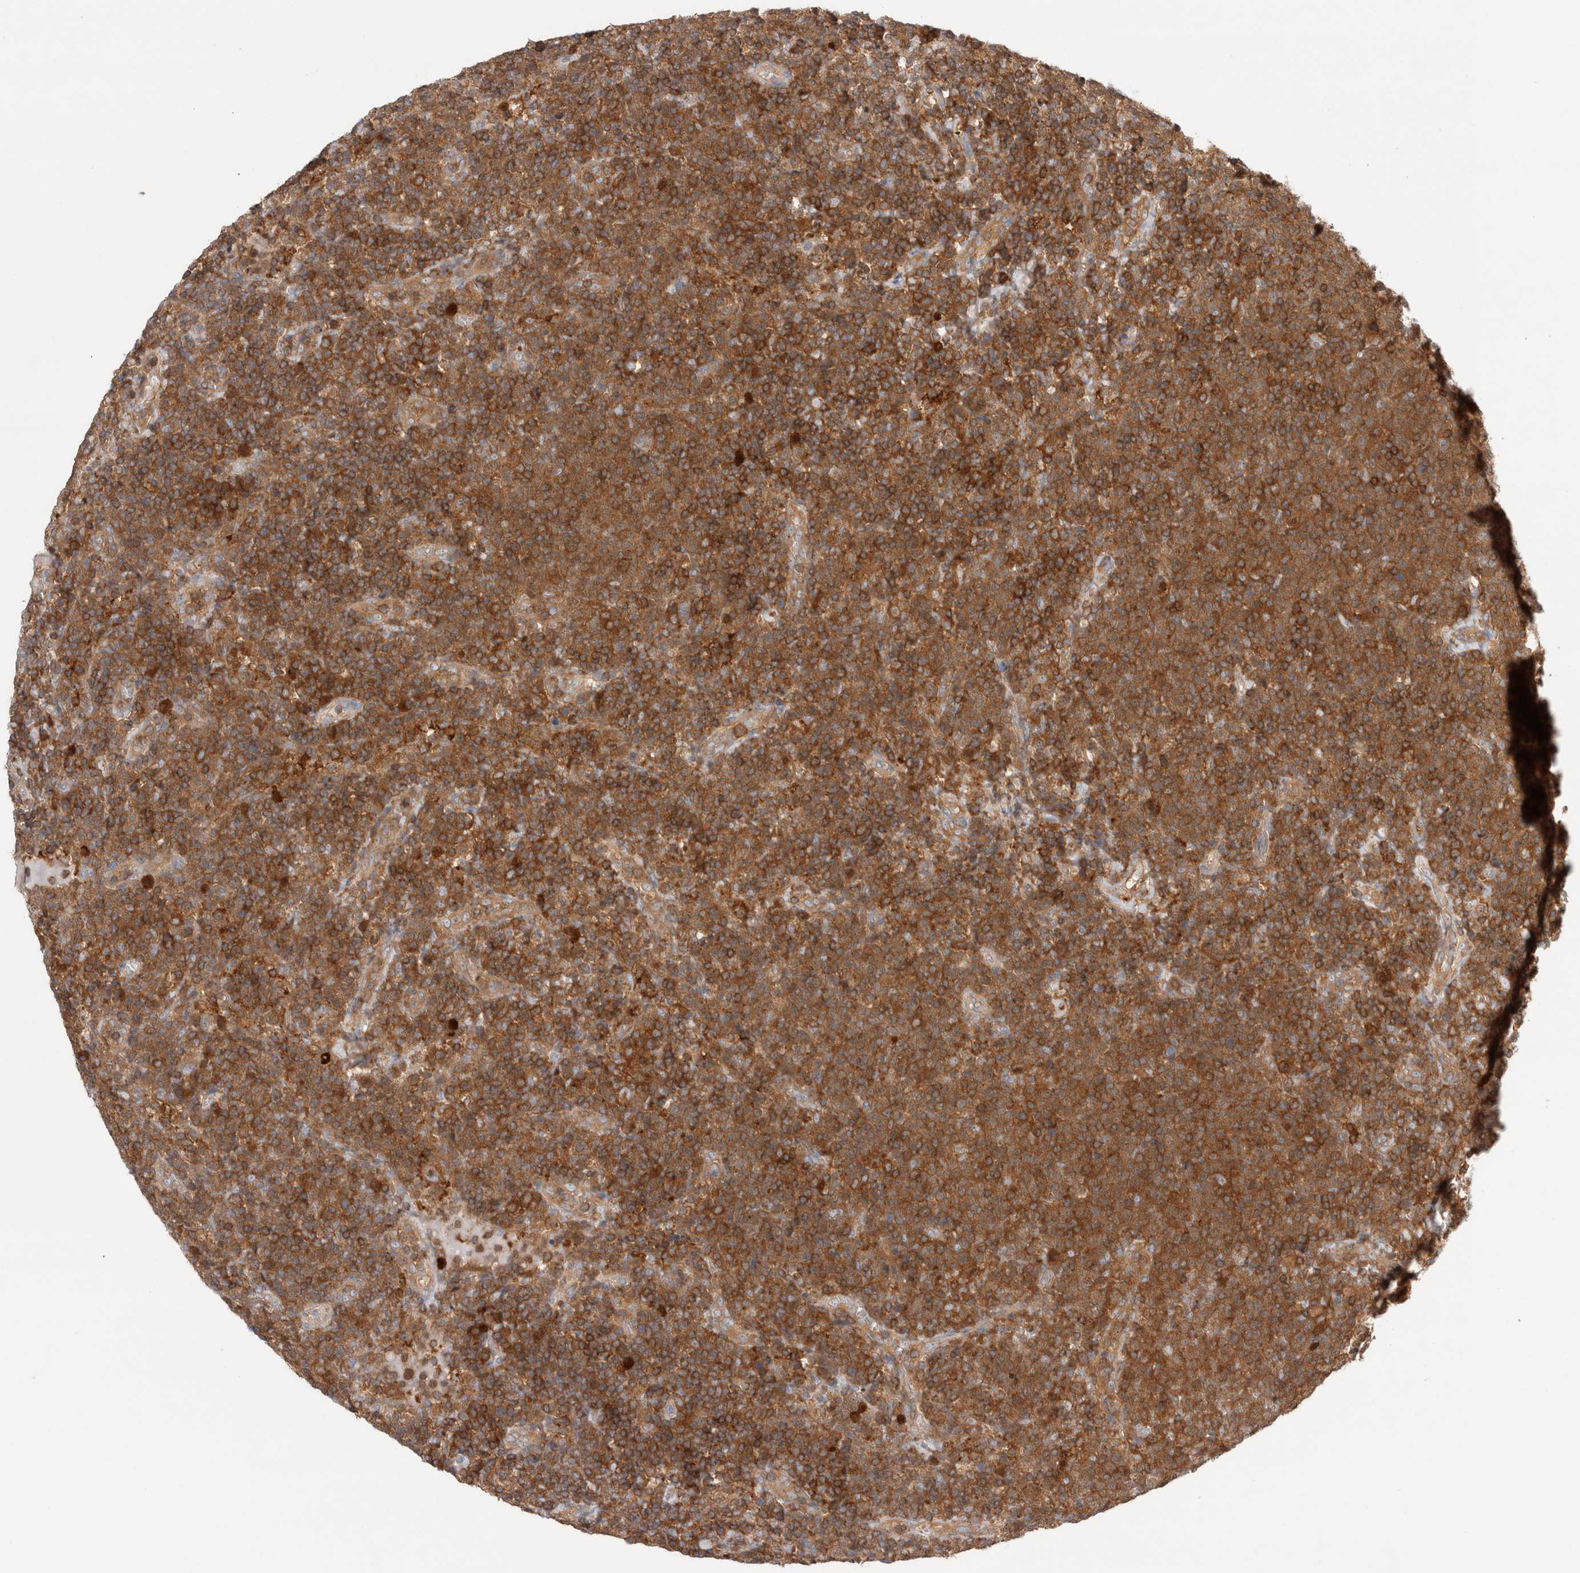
{"staining": {"intensity": "strong", "quantity": ">75%", "location": "cytoplasmic/membranous"}, "tissue": "lymphoma", "cell_type": "Tumor cells", "image_type": "cancer", "snomed": [{"axis": "morphology", "description": "Malignant lymphoma, non-Hodgkin's type, High grade"}, {"axis": "topography", "description": "Lymph node"}], "caption": "An IHC micrograph of neoplastic tissue is shown. Protein staining in brown labels strong cytoplasmic/membranous positivity in malignant lymphoma, non-Hodgkin's type (high-grade) within tumor cells.", "gene": "KLHL14", "patient": {"sex": "male", "age": 61}}